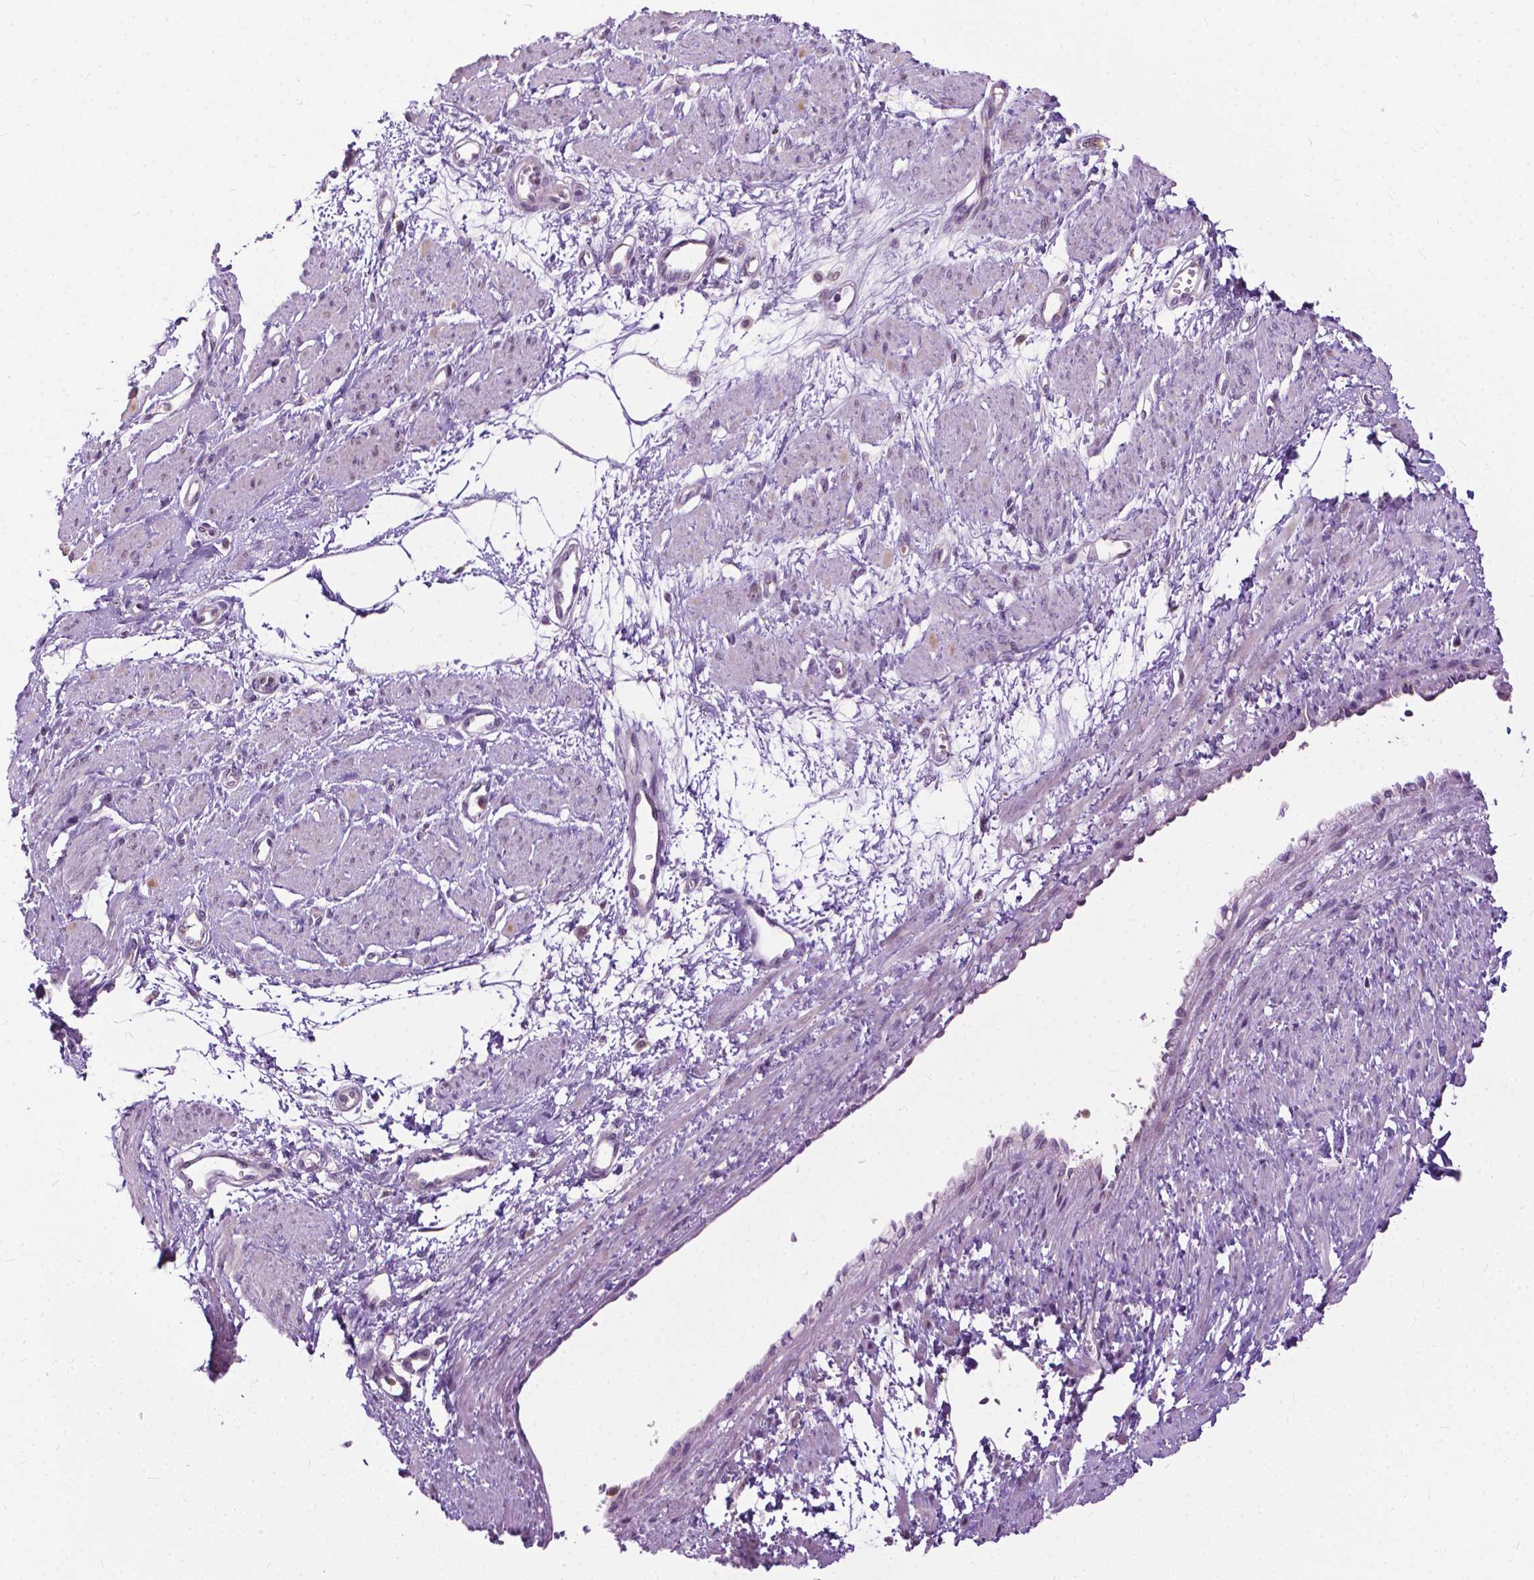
{"staining": {"intensity": "negative", "quantity": "none", "location": "none"}, "tissue": "smooth muscle", "cell_type": "Smooth muscle cells", "image_type": "normal", "snomed": [{"axis": "morphology", "description": "Normal tissue, NOS"}, {"axis": "topography", "description": "Smooth muscle"}, {"axis": "topography", "description": "Uterus"}], "caption": "Immunohistochemistry (IHC) of benign smooth muscle demonstrates no positivity in smooth muscle cells.", "gene": "TTC9B", "patient": {"sex": "female", "age": 39}}